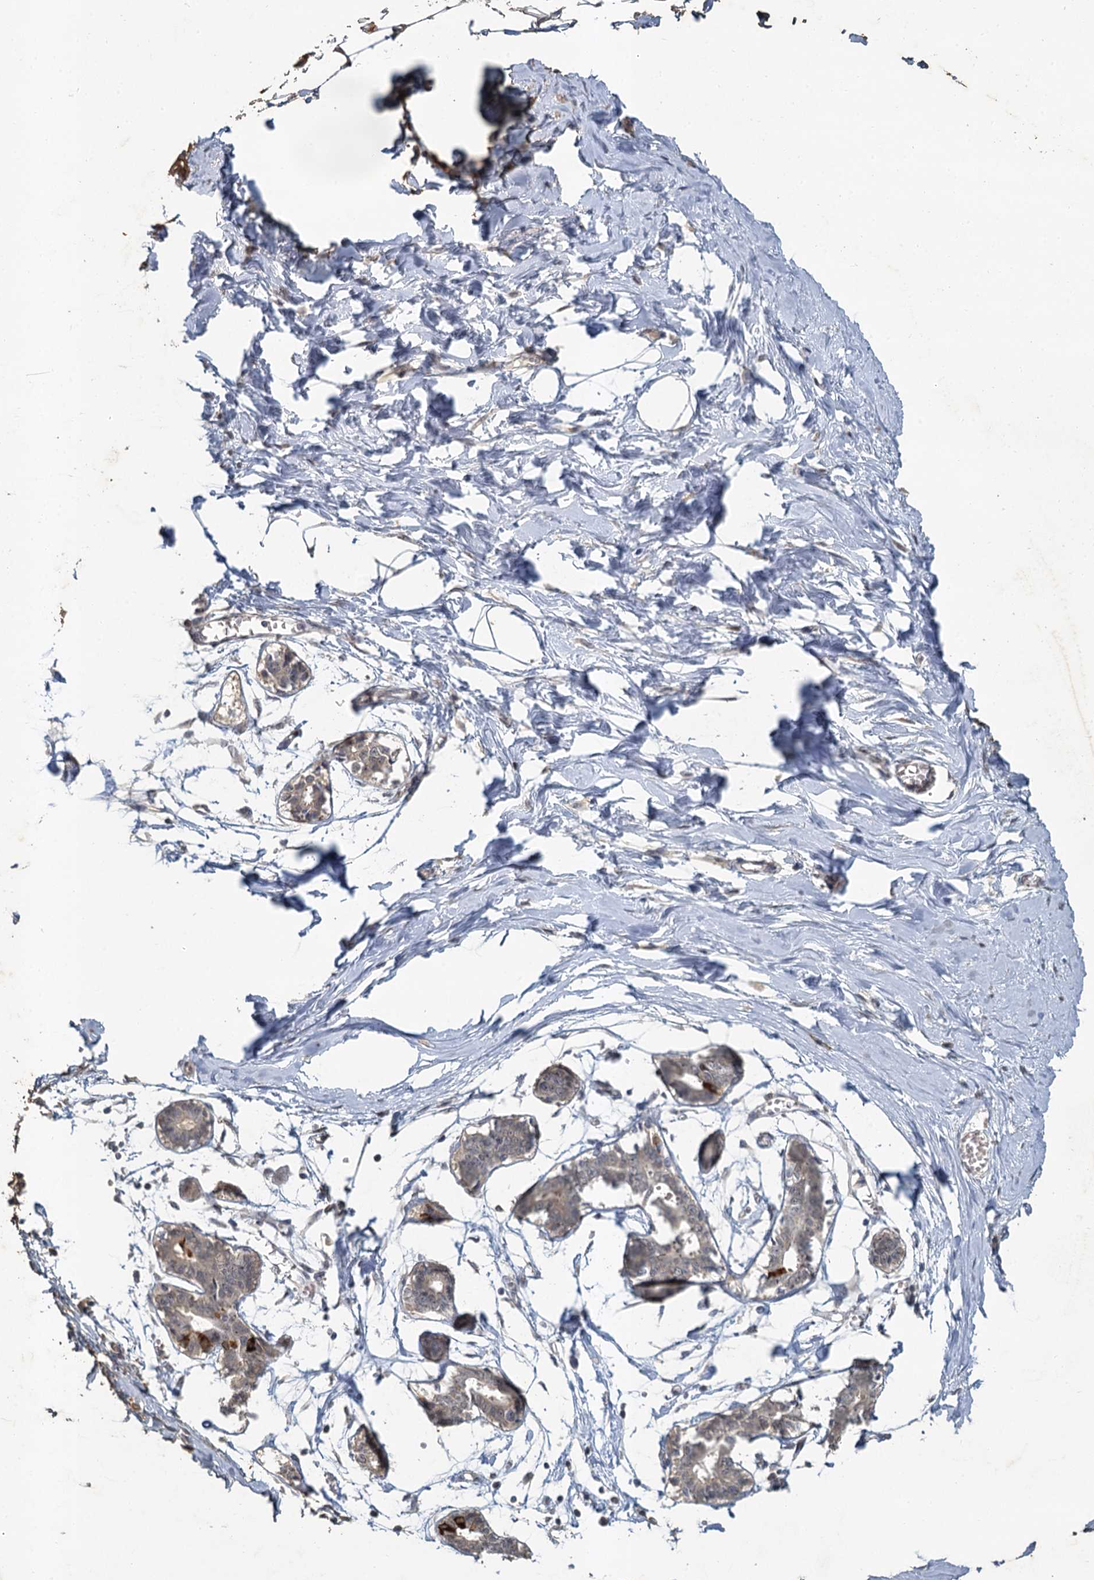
{"staining": {"intensity": "negative", "quantity": "none", "location": "none"}, "tissue": "breast", "cell_type": "Adipocytes", "image_type": "normal", "snomed": [{"axis": "morphology", "description": "Normal tissue, NOS"}, {"axis": "topography", "description": "Breast"}], "caption": "Immunohistochemistry of normal human breast exhibits no expression in adipocytes. The staining is performed using DAB brown chromogen with nuclei counter-stained in using hematoxylin.", "gene": "MUCL1", "patient": {"sex": "female", "age": 27}}